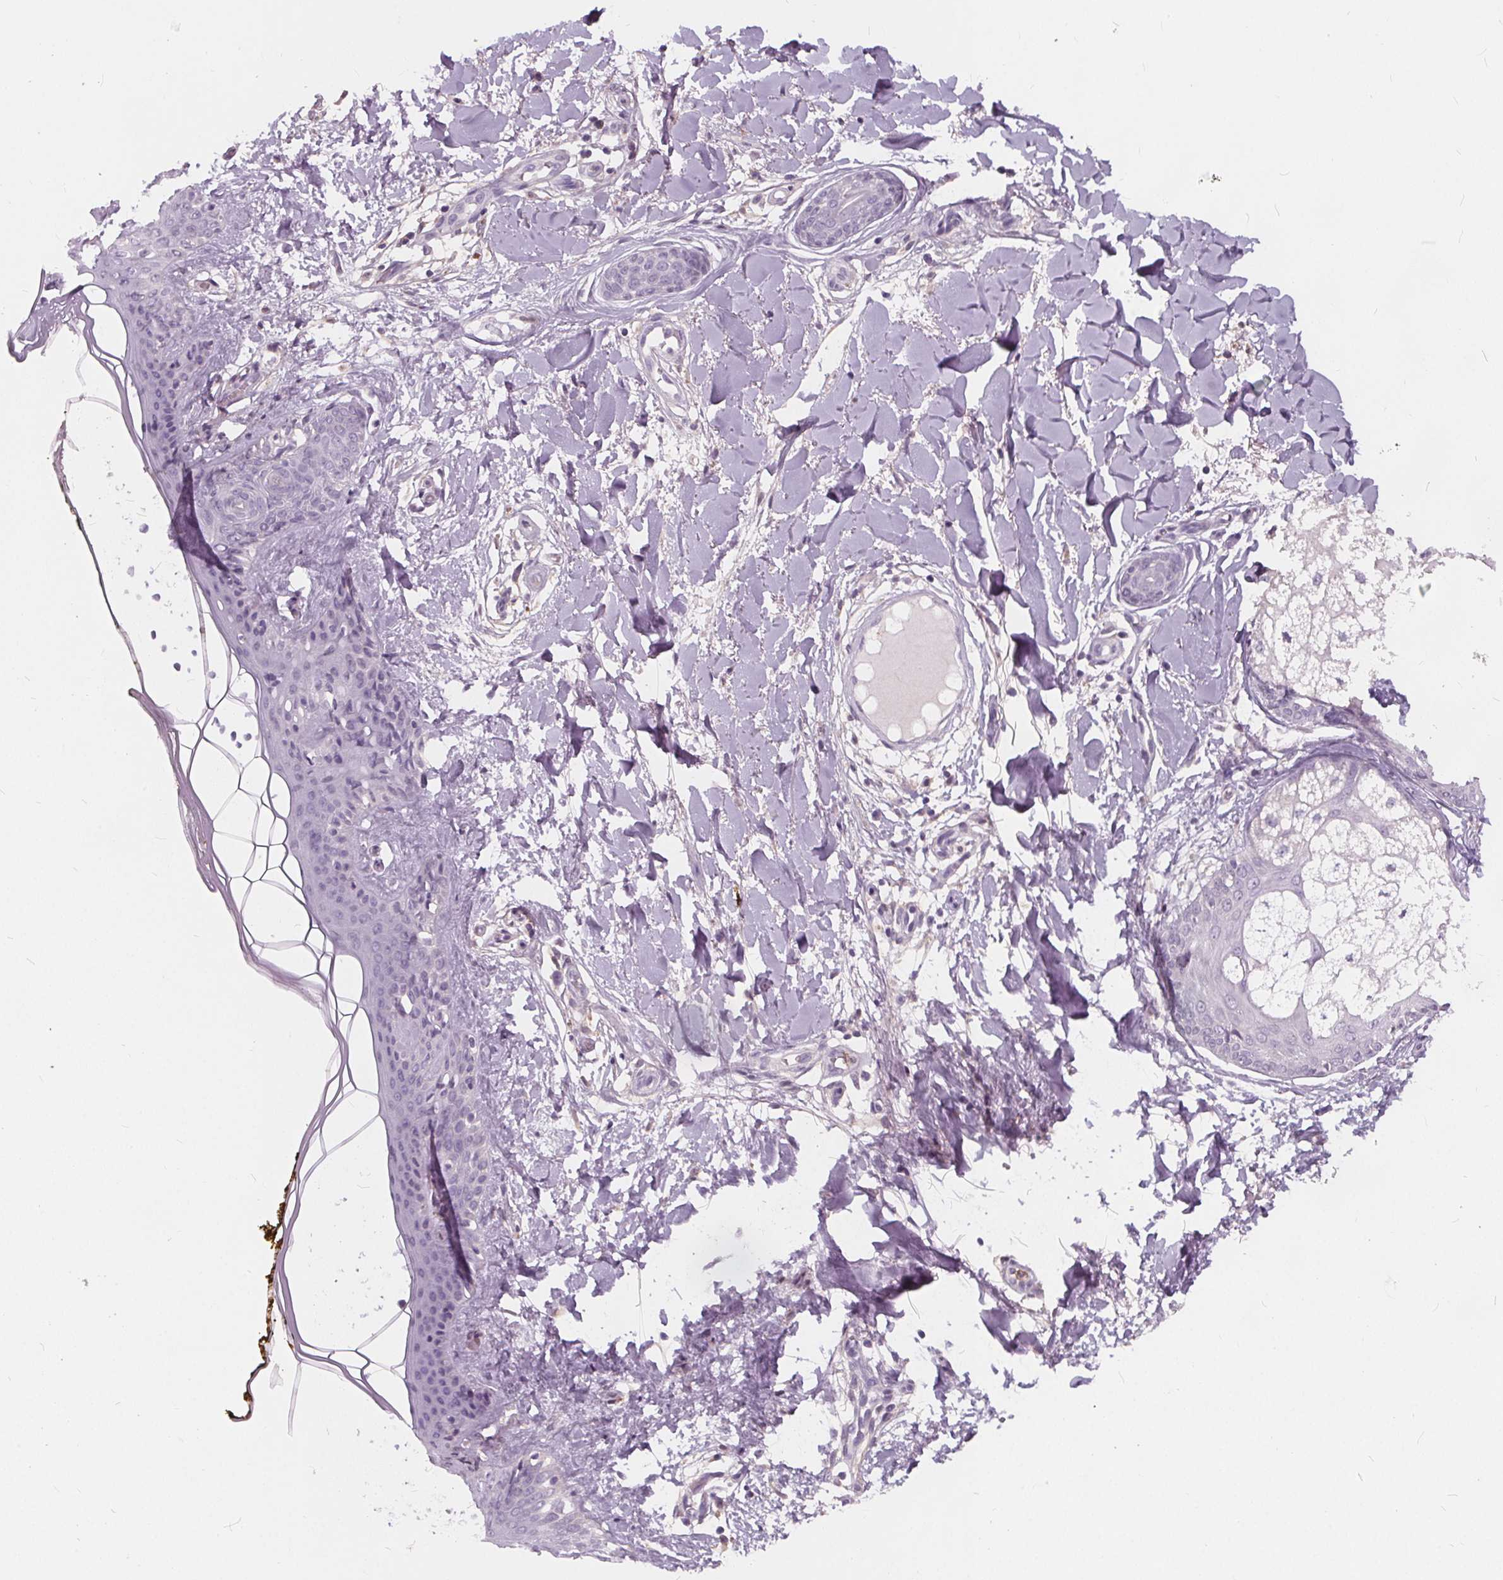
{"staining": {"intensity": "negative", "quantity": "none", "location": "none"}, "tissue": "skin", "cell_type": "Fibroblasts", "image_type": "normal", "snomed": [{"axis": "morphology", "description": "Normal tissue, NOS"}, {"axis": "topography", "description": "Skin"}], "caption": "Protein analysis of benign skin displays no significant positivity in fibroblasts.", "gene": "HAAO", "patient": {"sex": "female", "age": 34}}